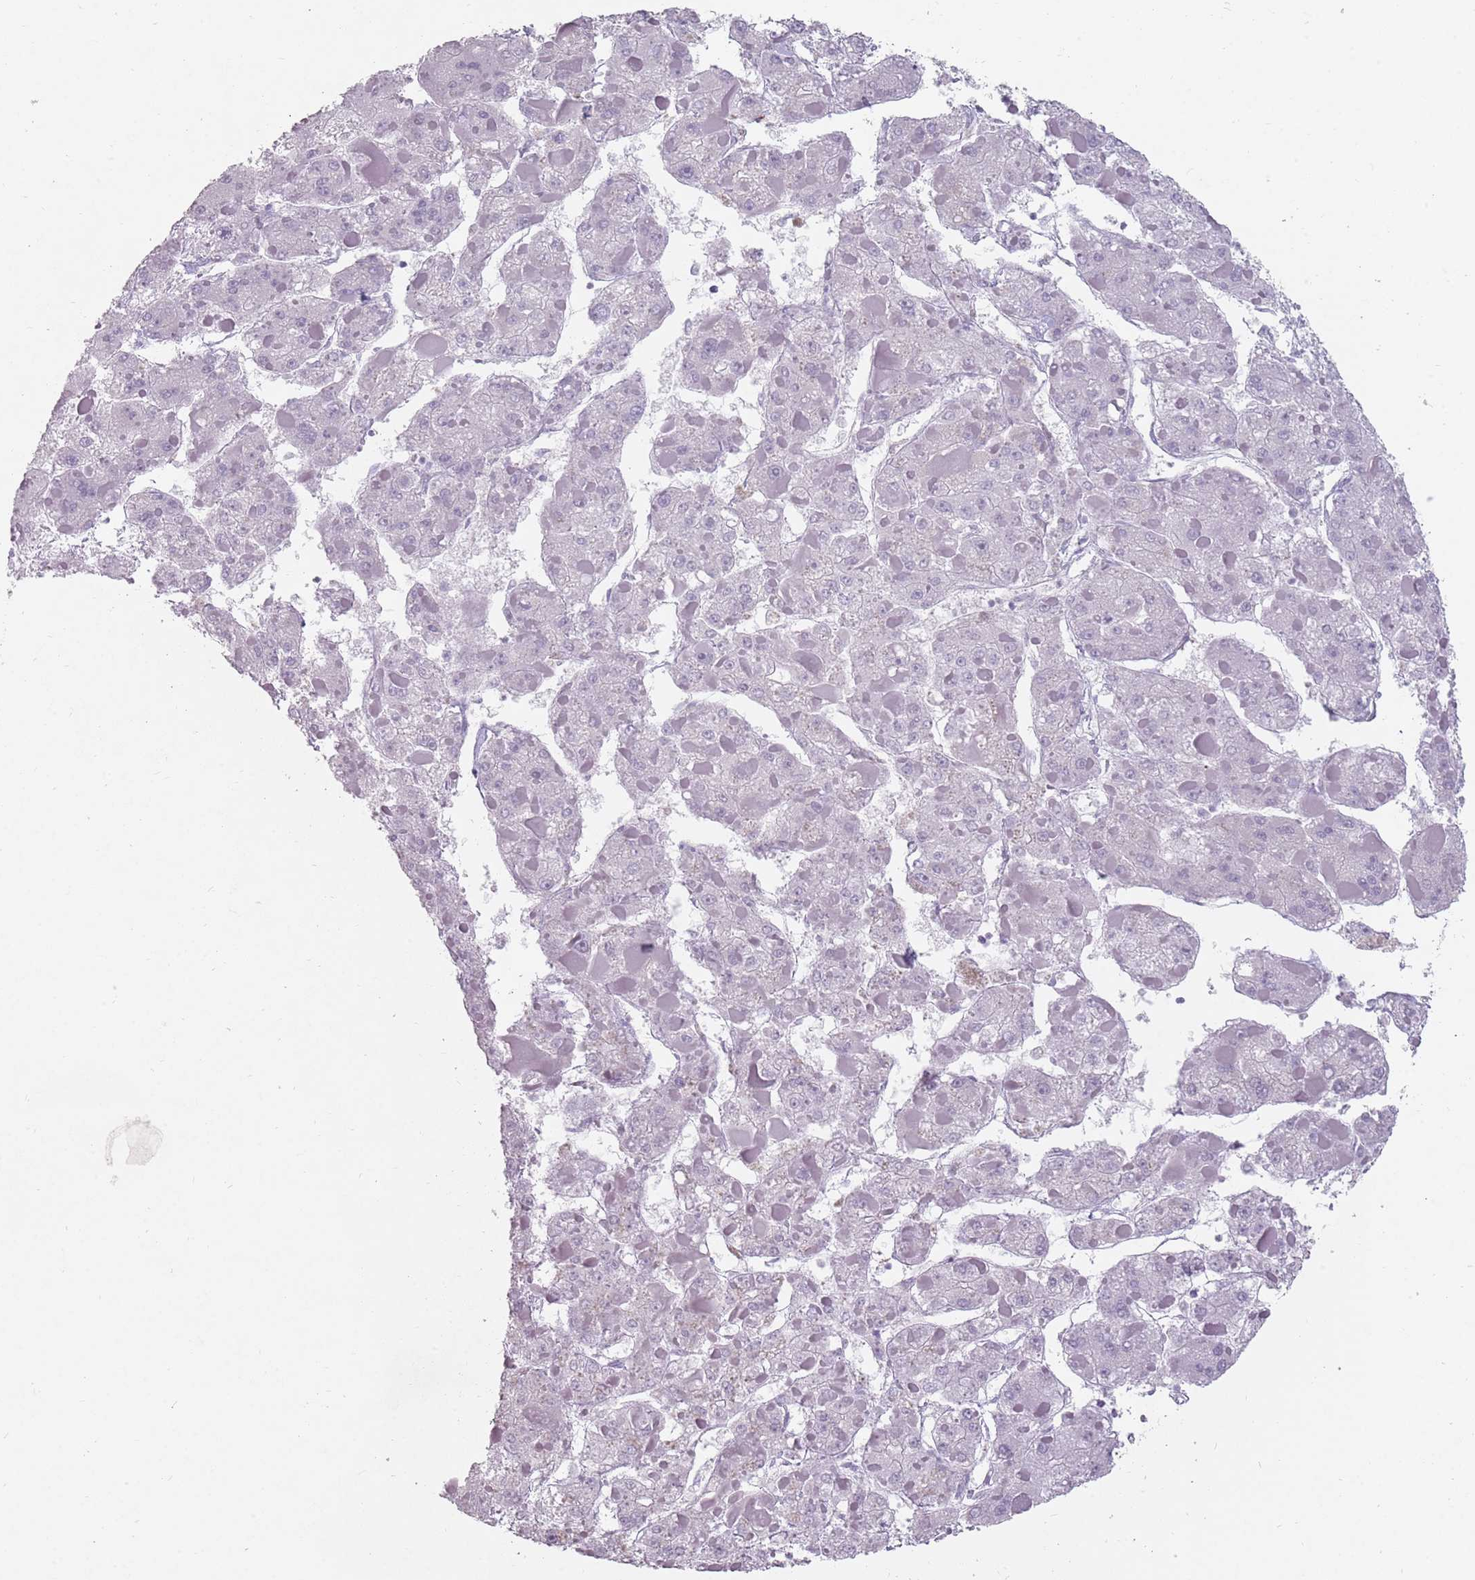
{"staining": {"intensity": "negative", "quantity": "none", "location": "none"}, "tissue": "liver cancer", "cell_type": "Tumor cells", "image_type": "cancer", "snomed": [{"axis": "morphology", "description": "Carcinoma, Hepatocellular, NOS"}, {"axis": "topography", "description": "Liver"}], "caption": "The IHC micrograph has no significant staining in tumor cells of liver cancer tissue.", "gene": "DDX4", "patient": {"sex": "female", "age": 73}}